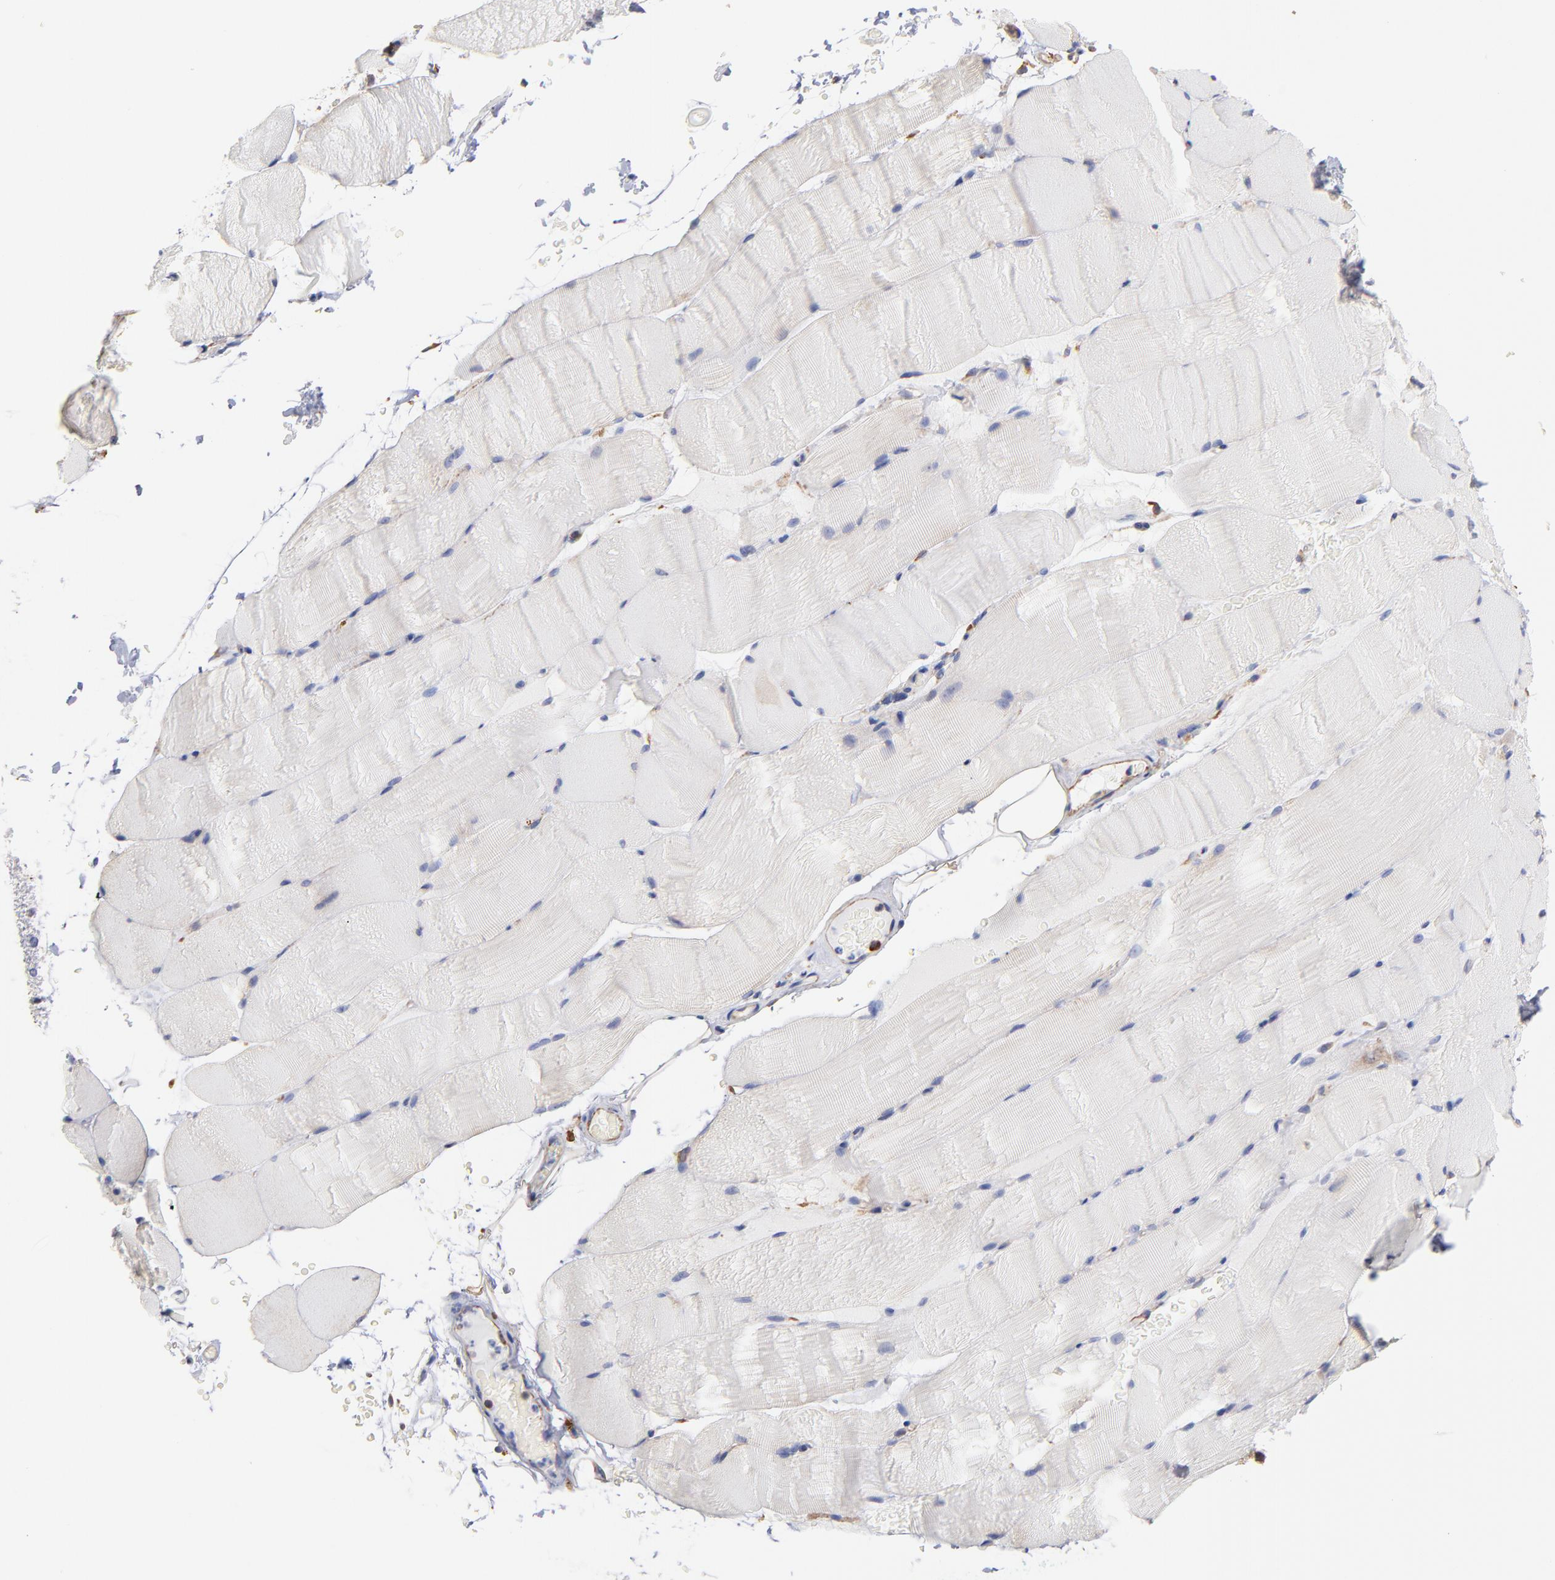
{"staining": {"intensity": "negative", "quantity": "none", "location": "none"}, "tissue": "skeletal muscle", "cell_type": "Myocytes", "image_type": "normal", "snomed": [{"axis": "morphology", "description": "Normal tissue, NOS"}, {"axis": "topography", "description": "Skeletal muscle"}], "caption": "Myocytes show no significant protein expression in normal skeletal muscle. Brightfield microscopy of IHC stained with DAB (brown) and hematoxylin (blue), captured at high magnification.", "gene": "RPL9", "patient": {"sex": "female", "age": 37}}